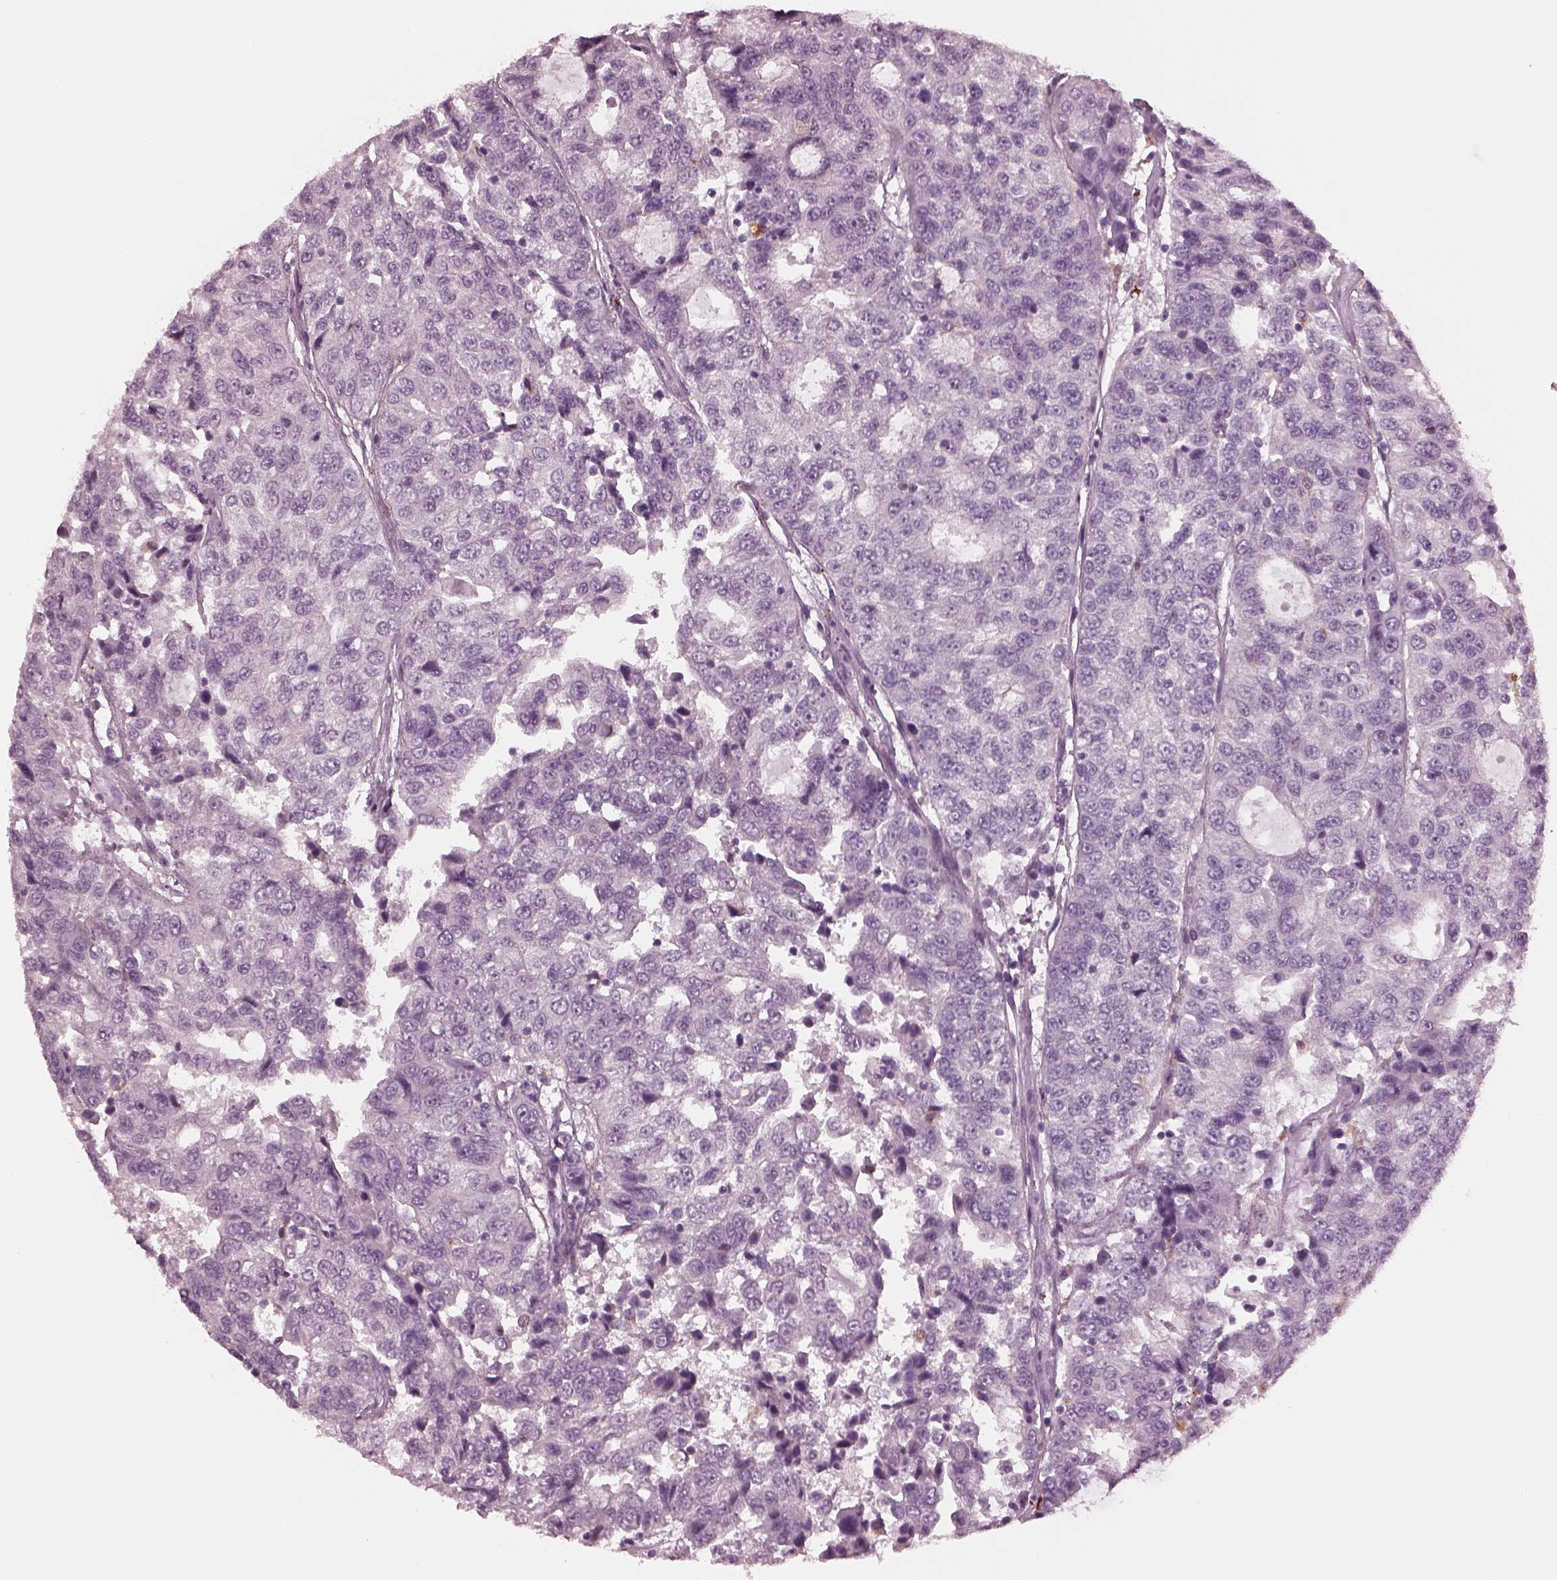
{"staining": {"intensity": "negative", "quantity": "none", "location": "none"}, "tissue": "urothelial cancer", "cell_type": "Tumor cells", "image_type": "cancer", "snomed": [{"axis": "morphology", "description": "Urothelial carcinoma, NOS"}, {"axis": "morphology", "description": "Urothelial carcinoma, High grade"}, {"axis": "topography", "description": "Urinary bladder"}], "caption": "Immunohistochemistry (IHC) of urothelial cancer exhibits no expression in tumor cells. (DAB immunohistochemistry visualized using brightfield microscopy, high magnification).", "gene": "SLAMF8", "patient": {"sex": "female", "age": 73}}